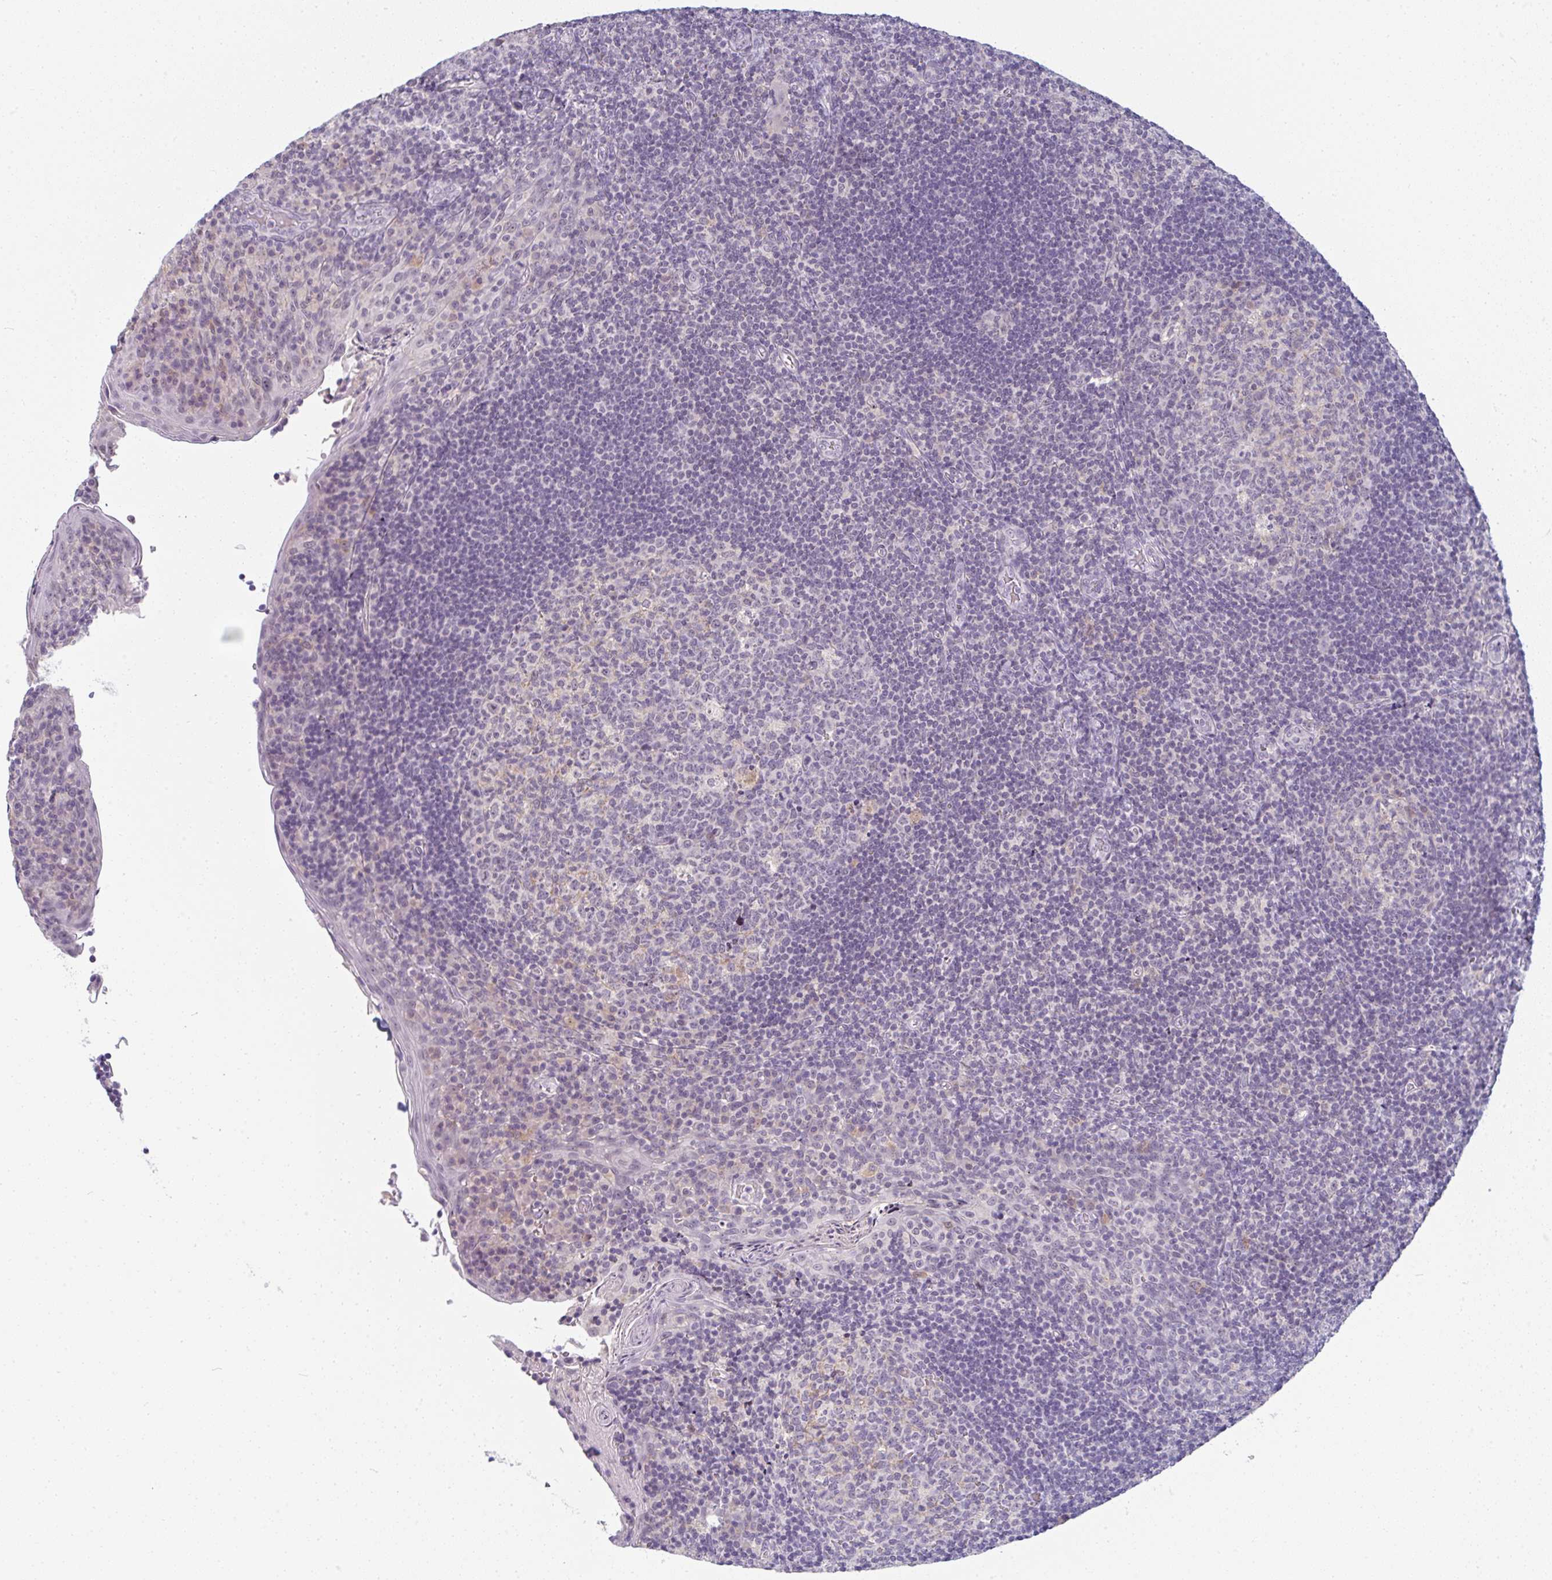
{"staining": {"intensity": "negative", "quantity": "none", "location": "none"}, "tissue": "tonsil", "cell_type": "Germinal center cells", "image_type": "normal", "snomed": [{"axis": "morphology", "description": "Normal tissue, NOS"}, {"axis": "topography", "description": "Tonsil"}], "caption": "Human tonsil stained for a protein using immunohistochemistry (IHC) demonstrates no expression in germinal center cells.", "gene": "PPFIA4", "patient": {"sex": "male", "age": 17}}